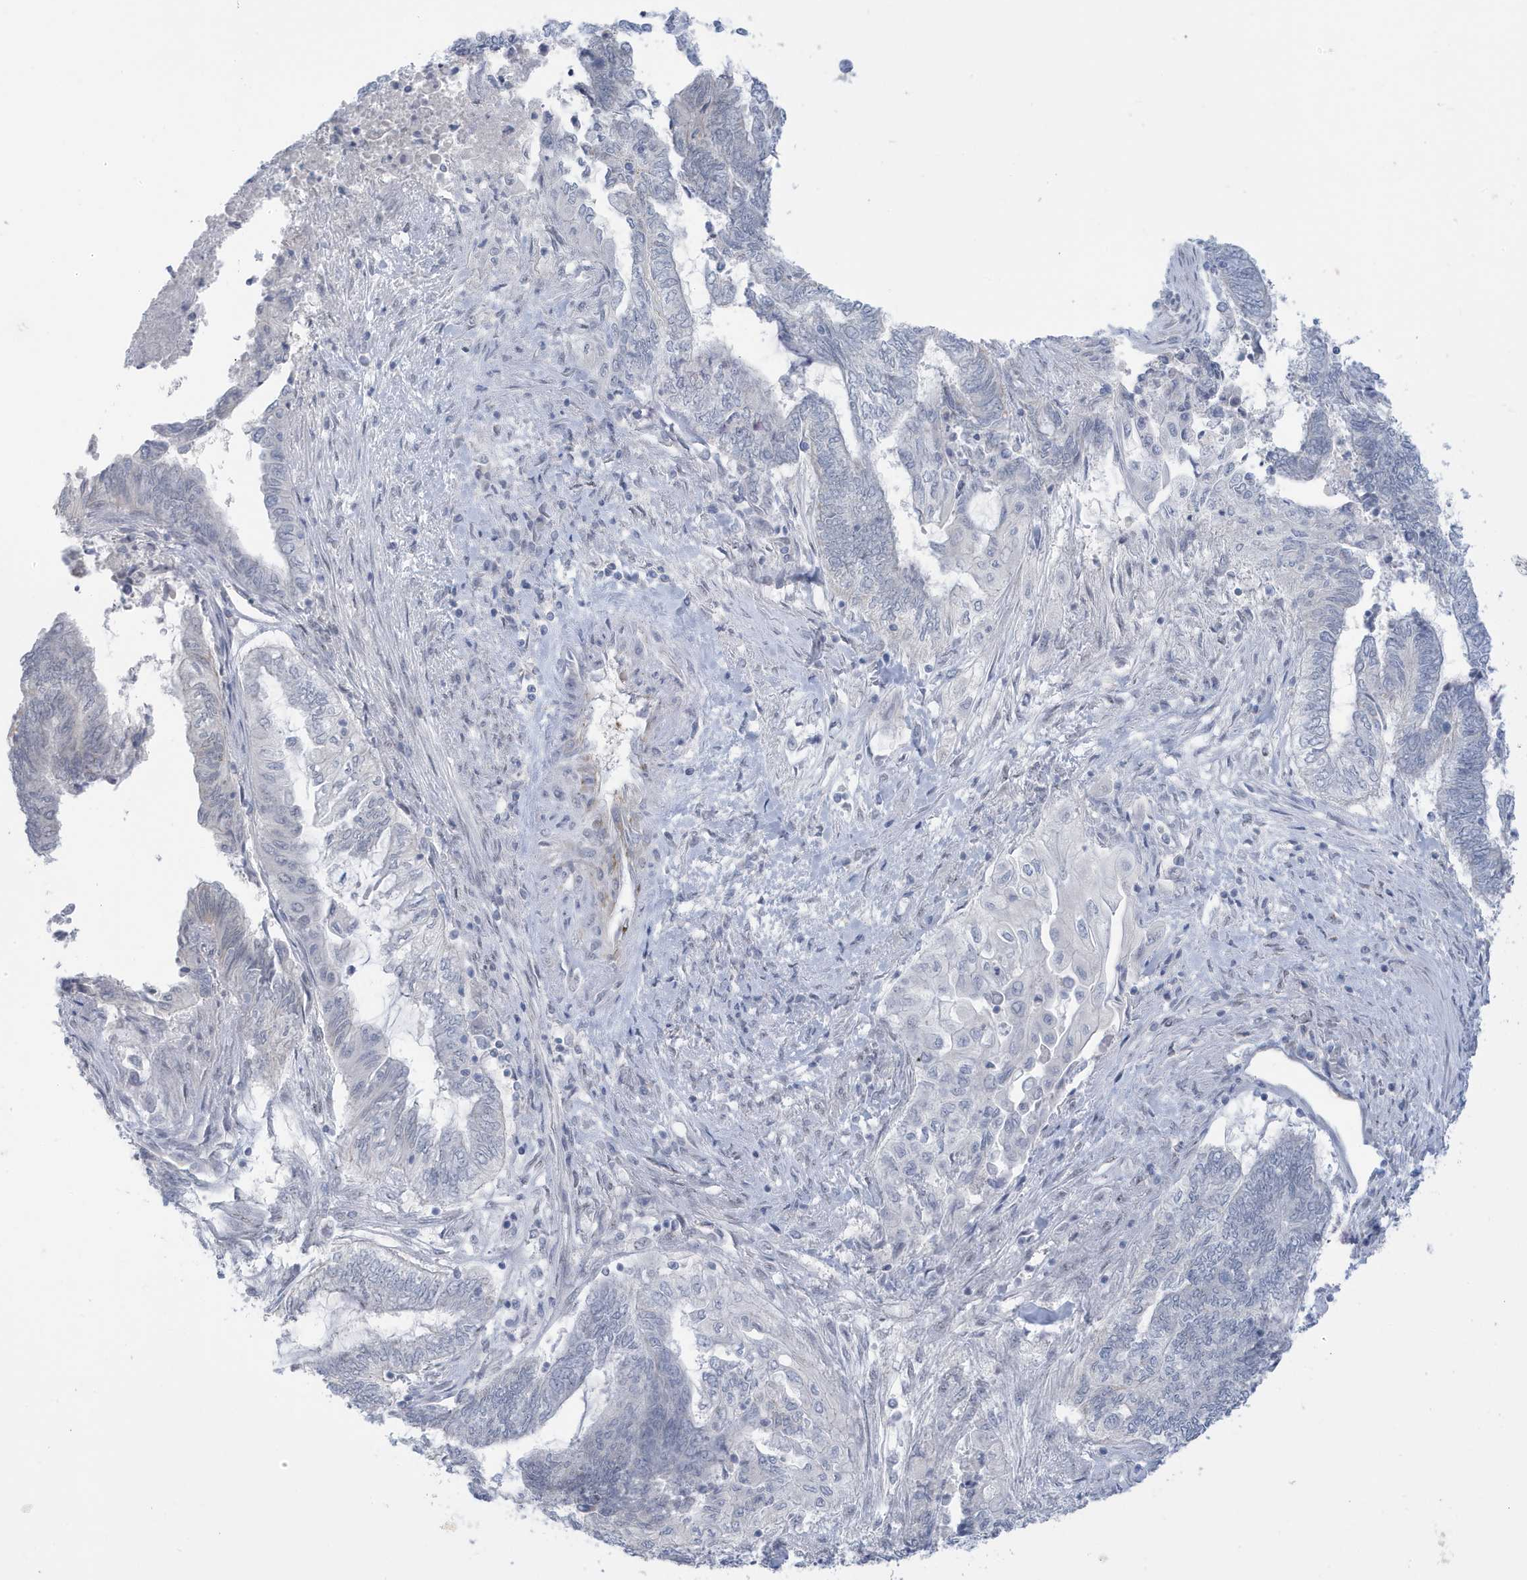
{"staining": {"intensity": "negative", "quantity": "none", "location": "none"}, "tissue": "endometrial cancer", "cell_type": "Tumor cells", "image_type": "cancer", "snomed": [{"axis": "morphology", "description": "Adenocarcinoma, NOS"}, {"axis": "topography", "description": "Uterus"}, {"axis": "topography", "description": "Endometrium"}], "caption": "IHC histopathology image of endometrial cancer (adenocarcinoma) stained for a protein (brown), which exhibits no expression in tumor cells. (Brightfield microscopy of DAB immunohistochemistry at high magnification).", "gene": "PERM1", "patient": {"sex": "female", "age": 70}}